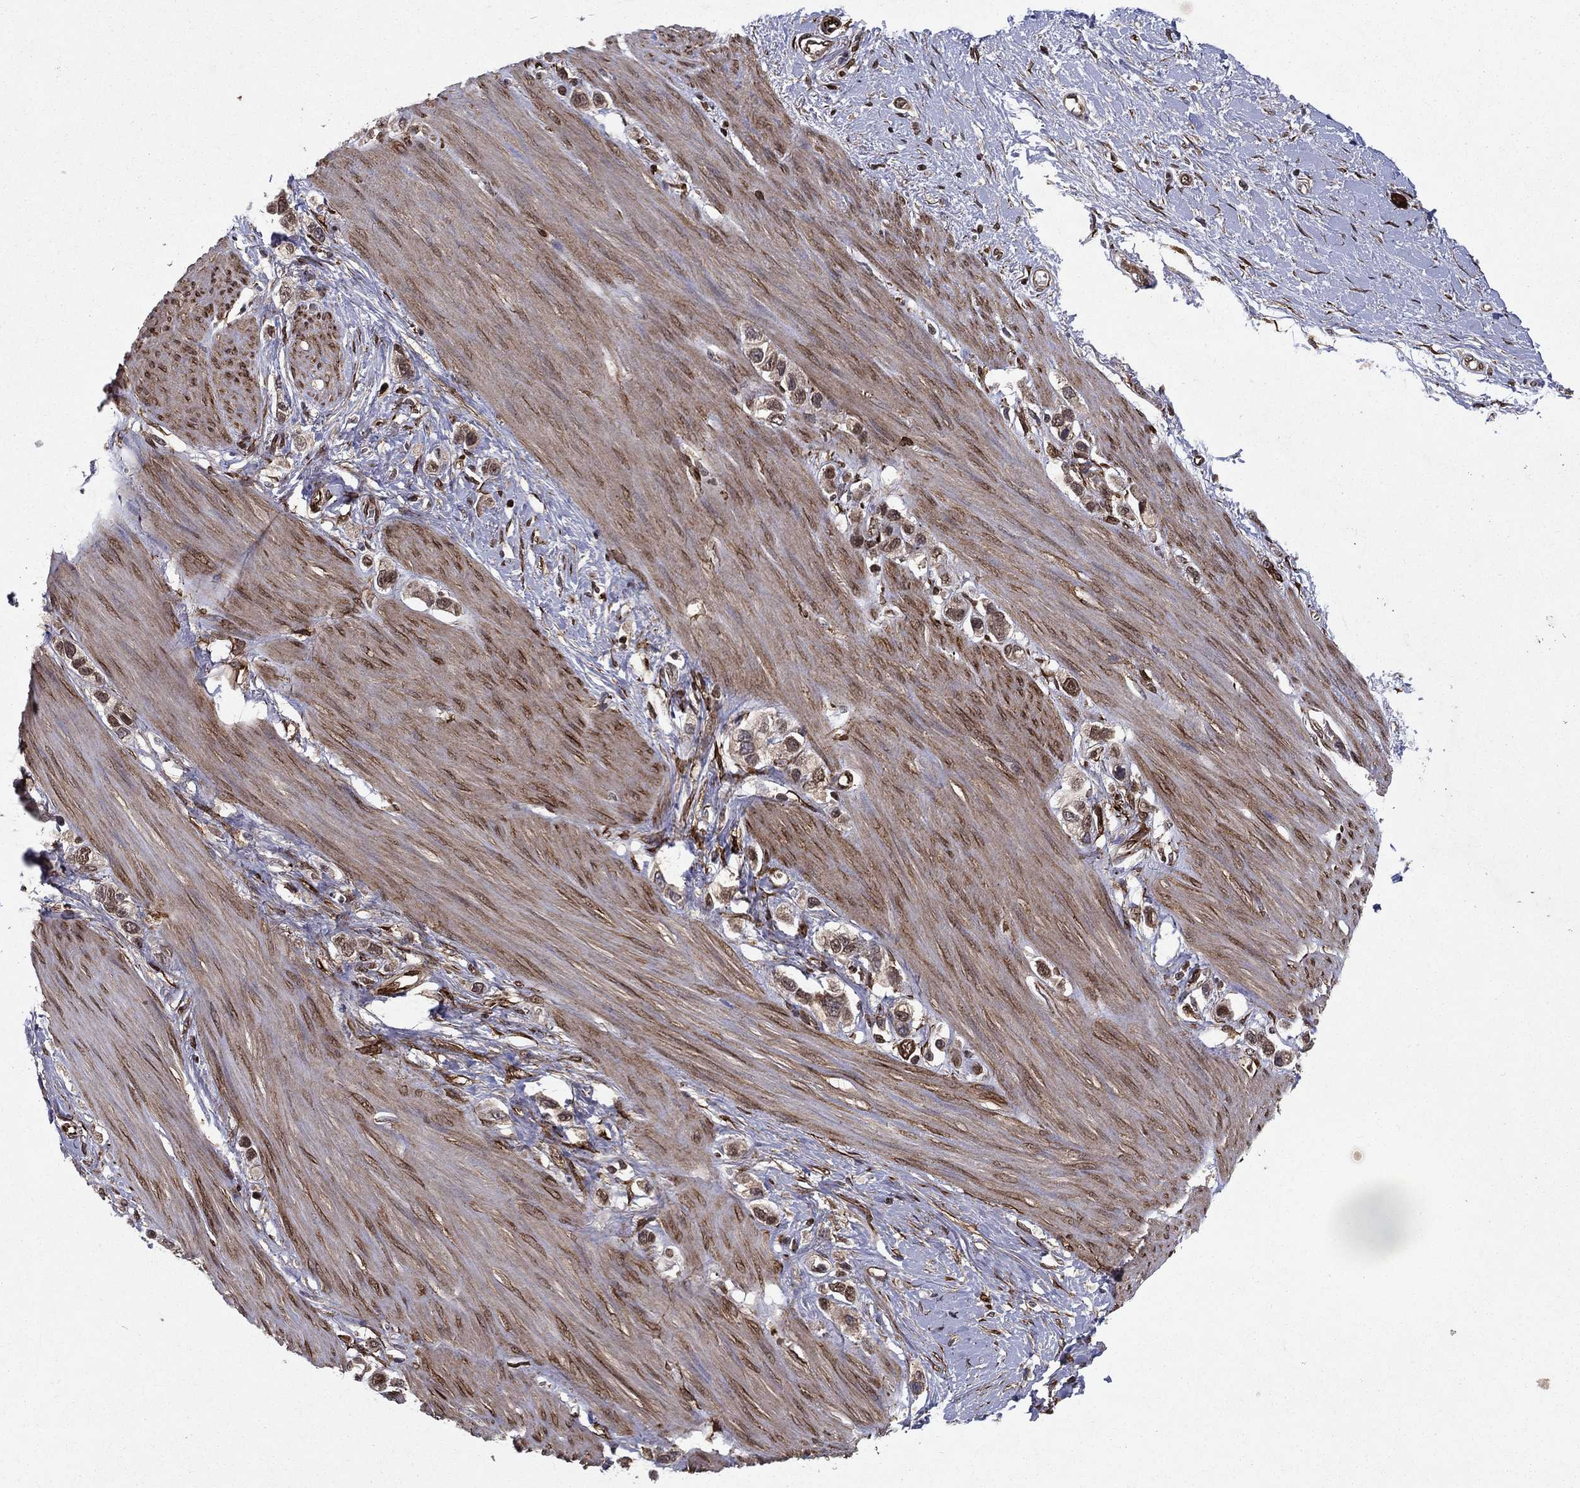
{"staining": {"intensity": "weak", "quantity": "25%-75%", "location": "cytoplasmic/membranous,nuclear"}, "tissue": "stomach cancer", "cell_type": "Tumor cells", "image_type": "cancer", "snomed": [{"axis": "morphology", "description": "Normal tissue, NOS"}, {"axis": "morphology", "description": "Adenocarcinoma, NOS"}, {"axis": "morphology", "description": "Adenocarcinoma, High grade"}, {"axis": "topography", "description": "Stomach, upper"}, {"axis": "topography", "description": "Stomach"}], "caption": "The image reveals immunohistochemical staining of stomach cancer (adenocarcinoma). There is weak cytoplasmic/membranous and nuclear positivity is seen in approximately 25%-75% of tumor cells.", "gene": "CERS2", "patient": {"sex": "female", "age": 65}}